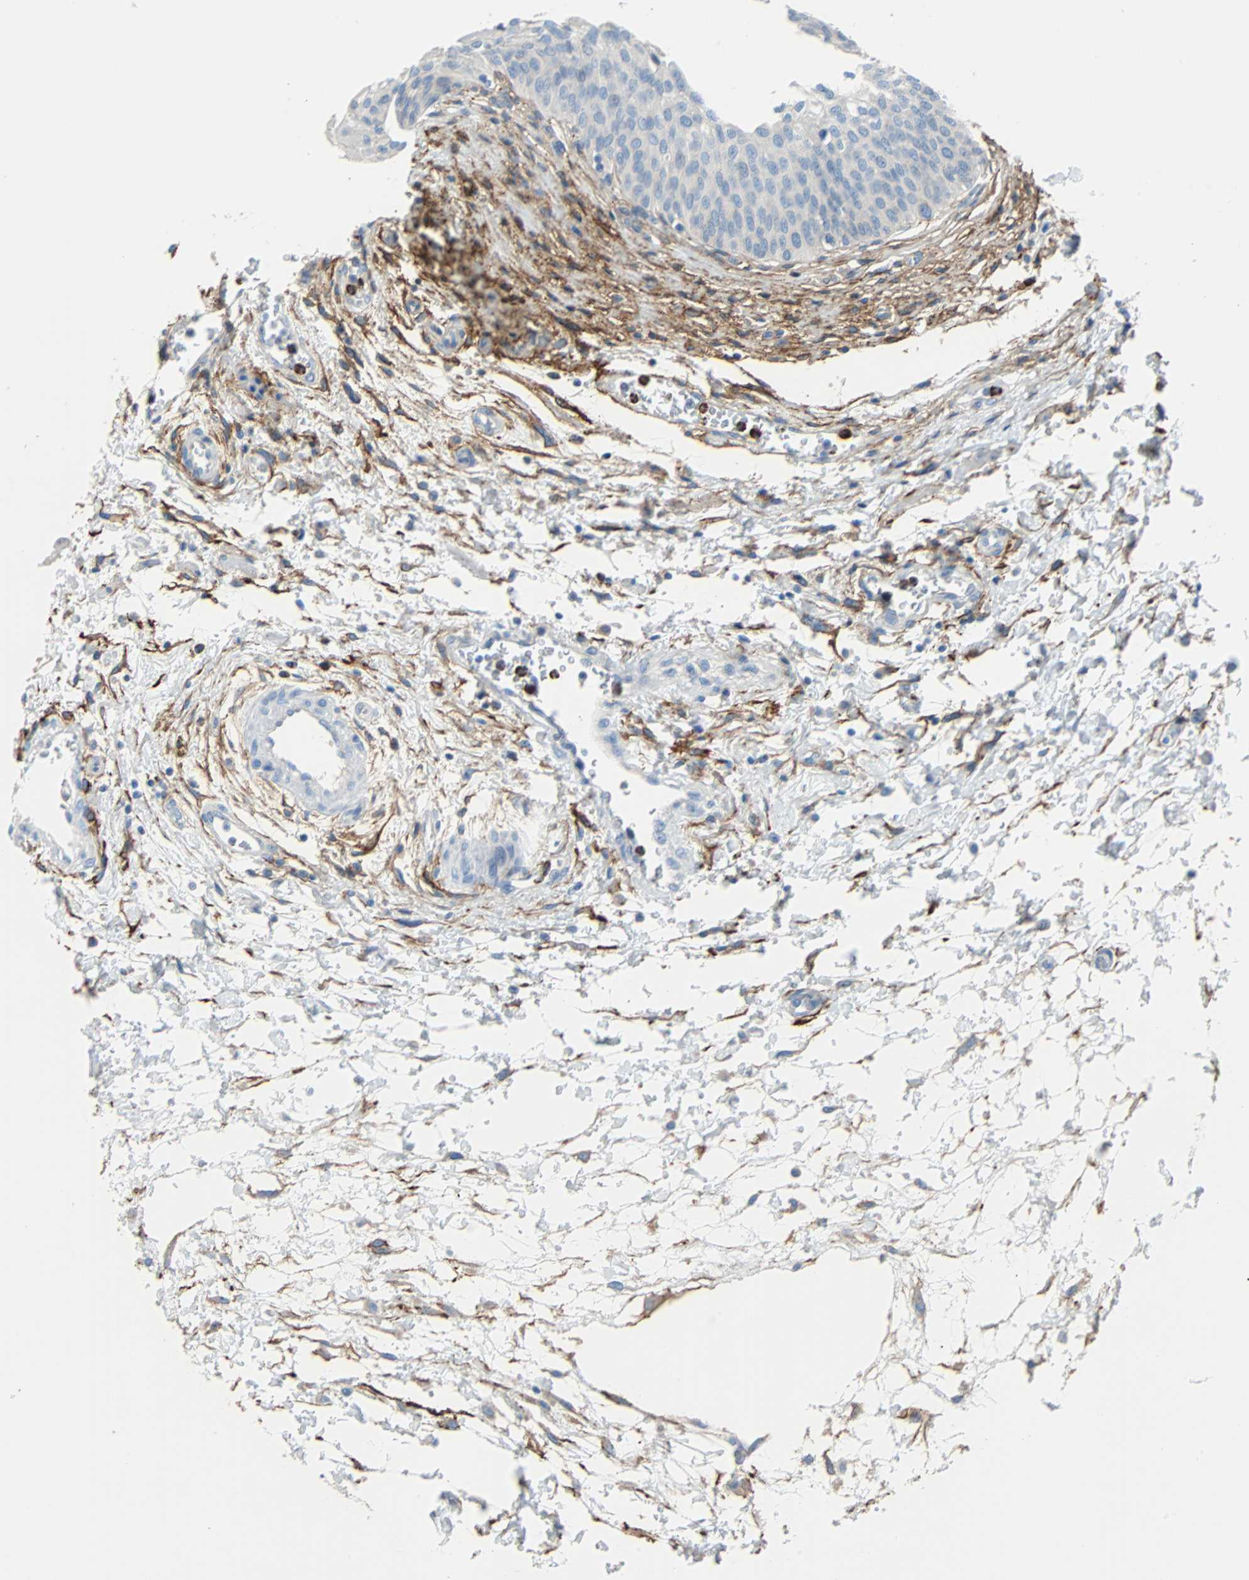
{"staining": {"intensity": "negative", "quantity": "none", "location": "none"}, "tissue": "urinary bladder", "cell_type": "Urothelial cells", "image_type": "normal", "snomed": [{"axis": "morphology", "description": "Normal tissue, NOS"}, {"axis": "topography", "description": "Smooth muscle"}, {"axis": "topography", "description": "Urinary bladder"}], "caption": "Urothelial cells show no significant positivity in unremarkable urinary bladder. The staining was performed using DAB (3,3'-diaminobenzidine) to visualize the protein expression in brown, while the nuclei were stained in blue with hematoxylin (Magnification: 20x).", "gene": "PDPN", "patient": {"sex": "male", "age": 35}}